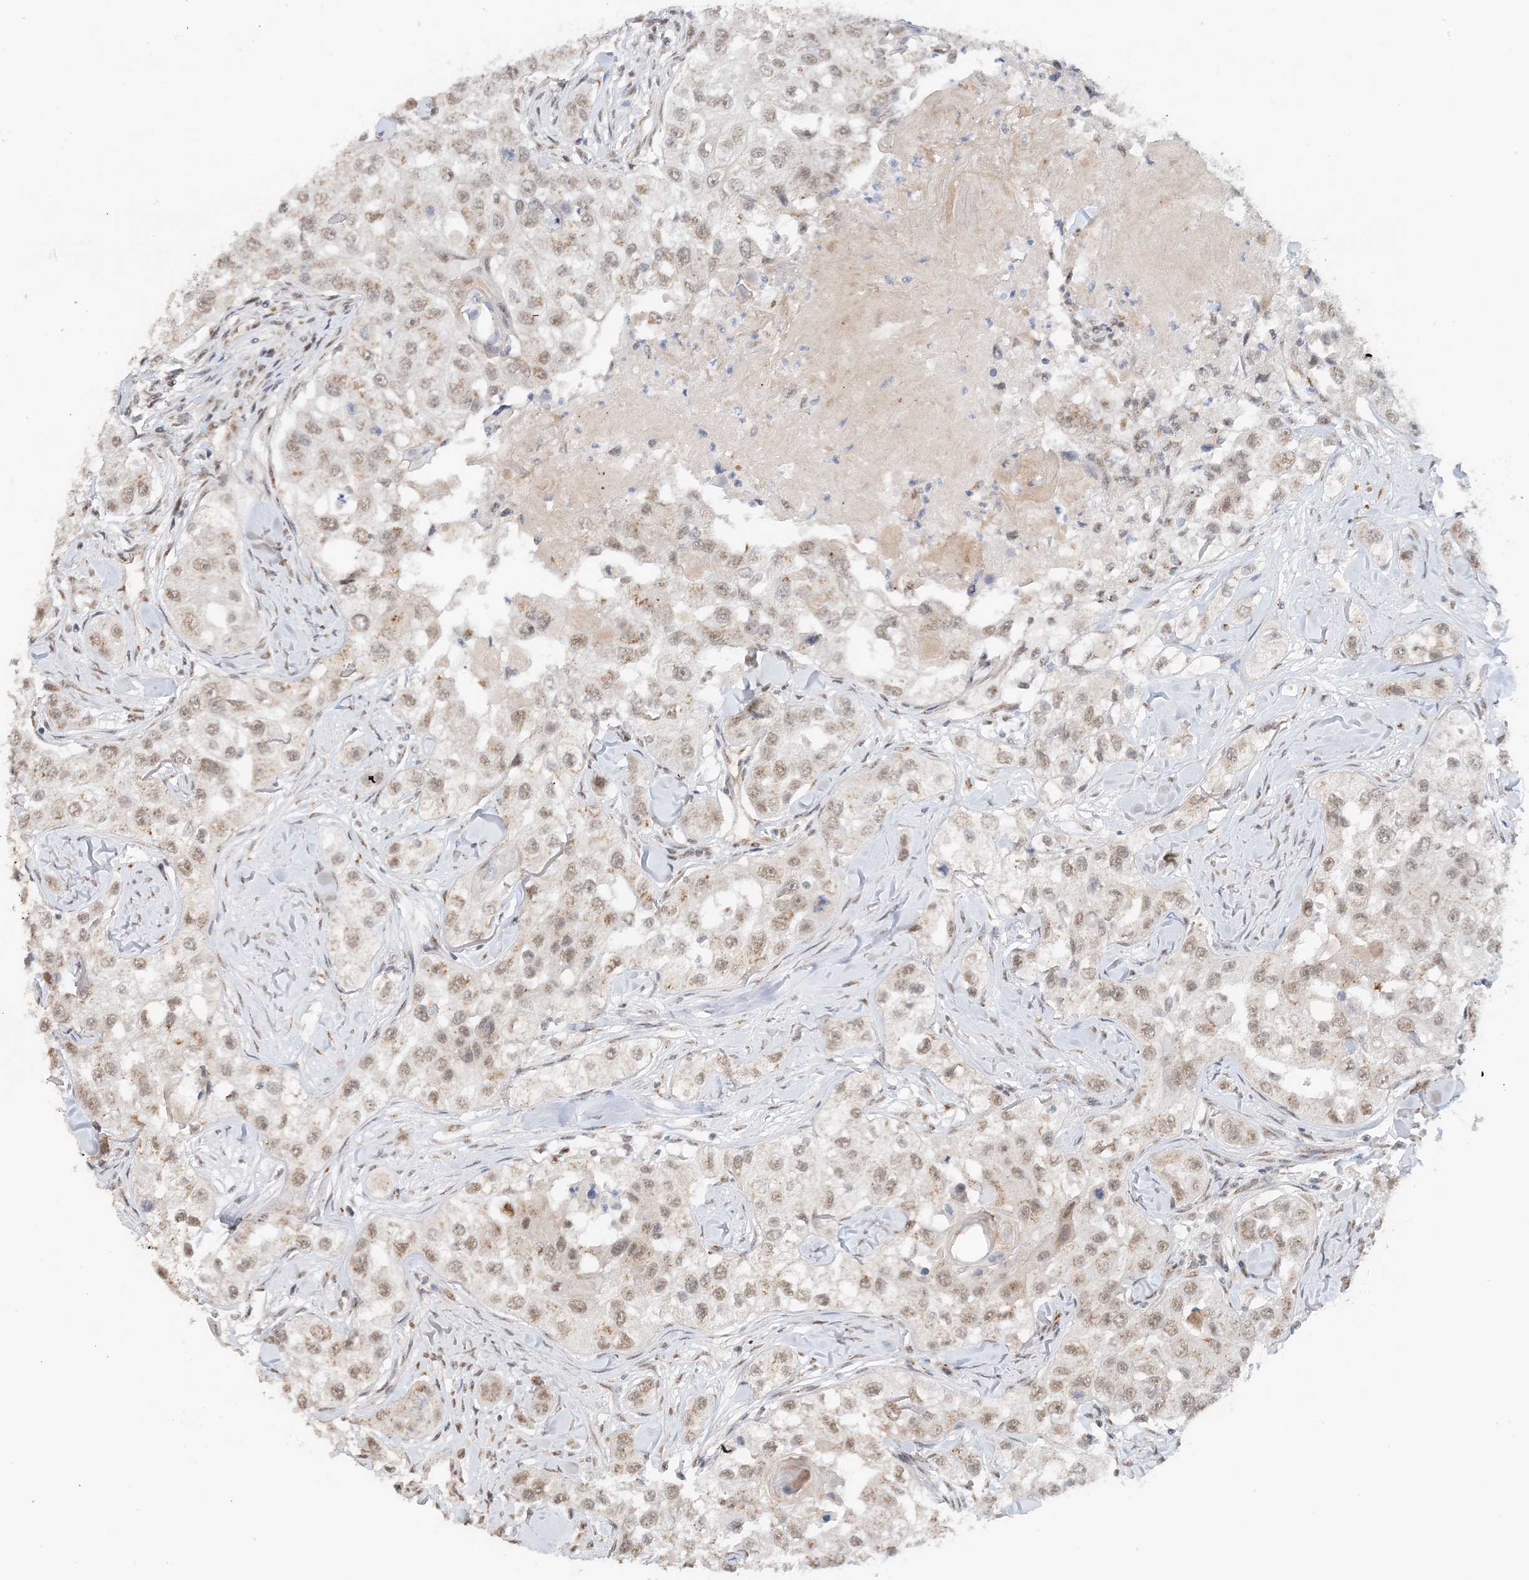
{"staining": {"intensity": "weak", "quantity": ">75%", "location": "cytoplasmic/membranous"}, "tissue": "head and neck cancer", "cell_type": "Tumor cells", "image_type": "cancer", "snomed": [{"axis": "morphology", "description": "Normal tissue, NOS"}, {"axis": "morphology", "description": "Squamous cell carcinoma, NOS"}, {"axis": "topography", "description": "Skeletal muscle"}, {"axis": "topography", "description": "Head-Neck"}], "caption": "IHC of human head and neck cancer (squamous cell carcinoma) shows low levels of weak cytoplasmic/membranous expression in about >75% of tumor cells. (brown staining indicates protein expression, while blue staining denotes nuclei).", "gene": "ZCCHC4", "patient": {"sex": "male", "age": 51}}